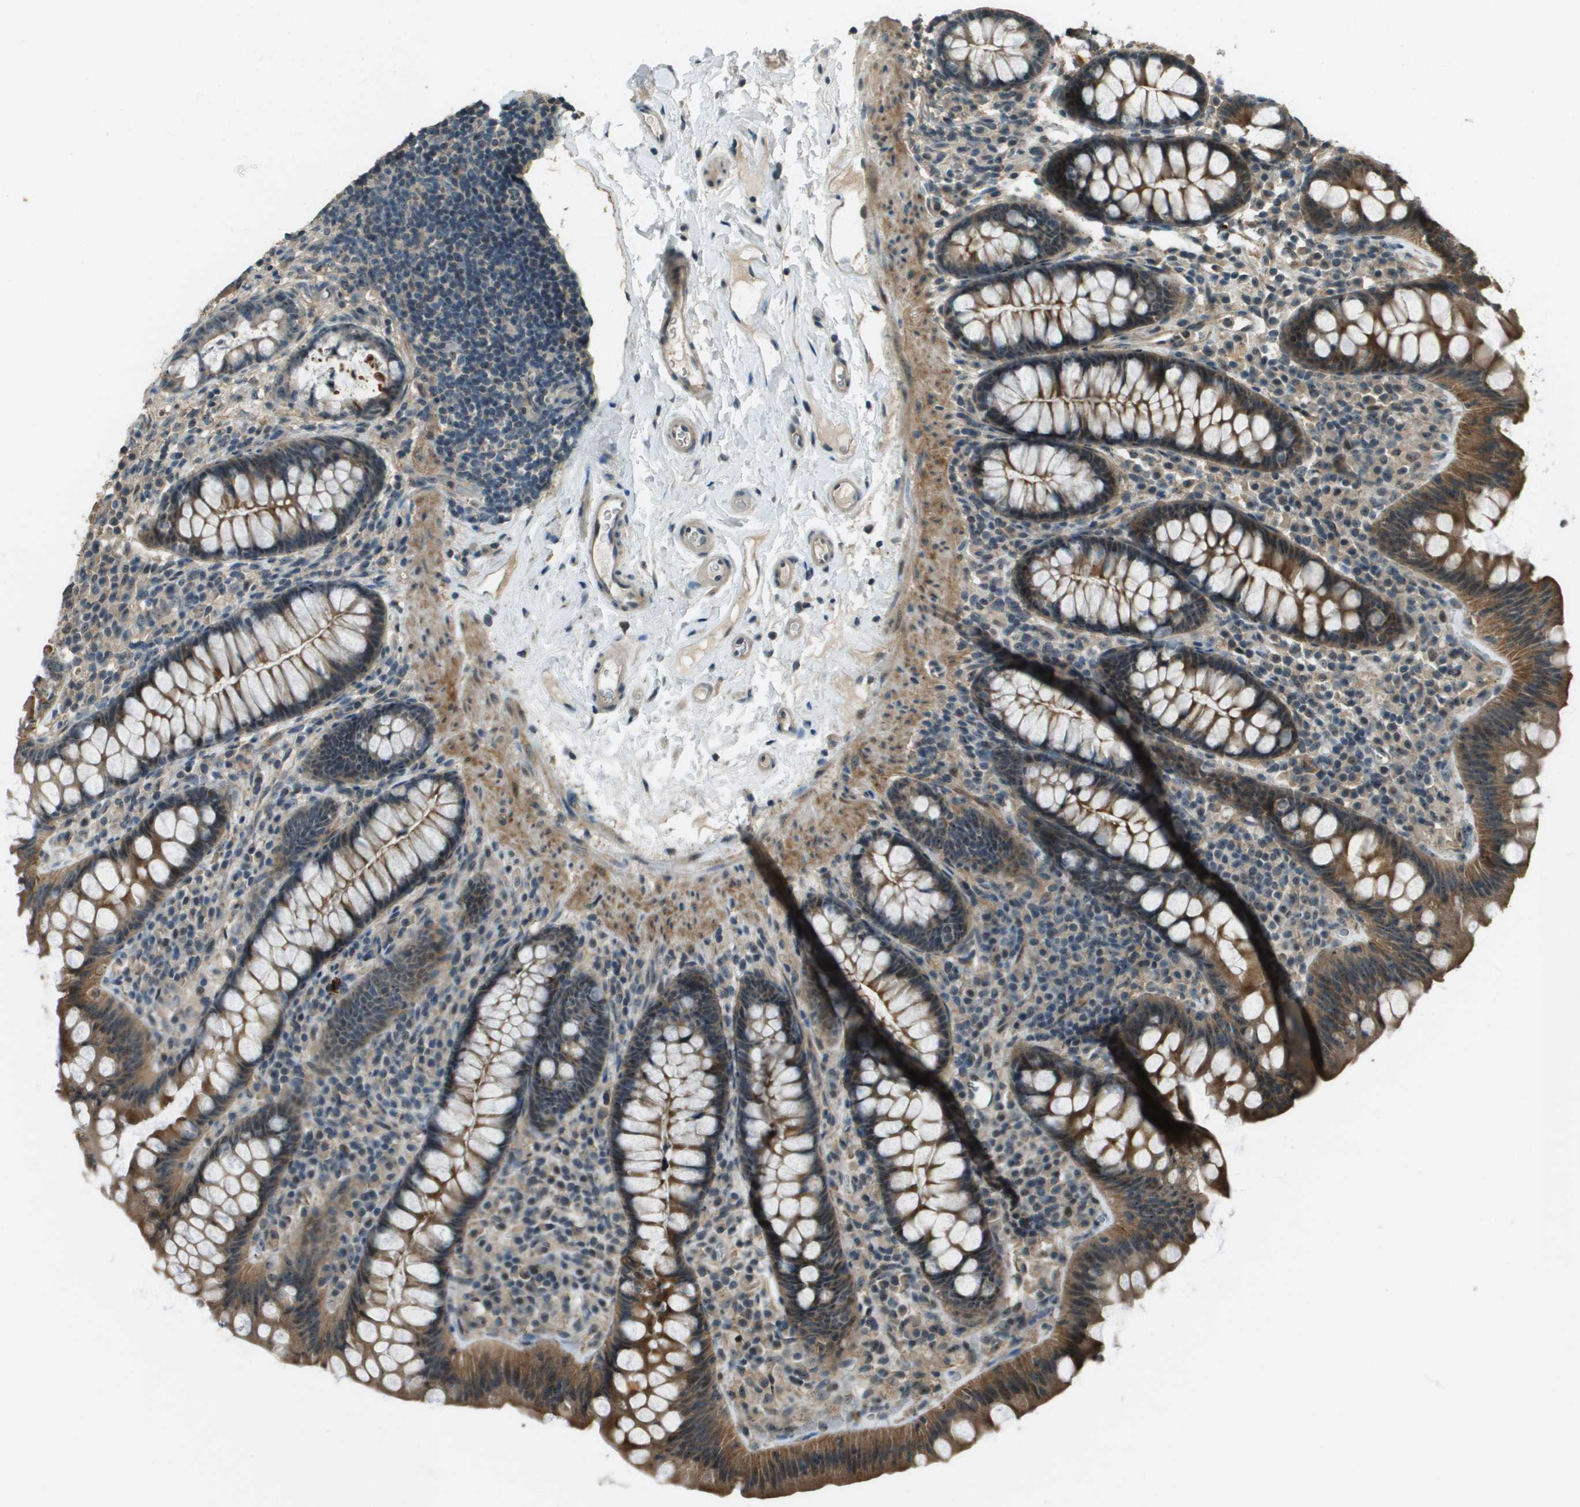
{"staining": {"intensity": "weak", "quantity": ">75%", "location": "cytoplasmic/membranous"}, "tissue": "colon", "cell_type": "Endothelial cells", "image_type": "normal", "snomed": [{"axis": "morphology", "description": "Normal tissue, NOS"}, {"axis": "topography", "description": "Colon"}], "caption": "Immunohistochemistry image of benign colon: human colon stained using IHC displays low levels of weak protein expression localized specifically in the cytoplasmic/membranous of endothelial cells, appearing as a cytoplasmic/membranous brown color.", "gene": "SDC3", "patient": {"sex": "female", "age": 80}}